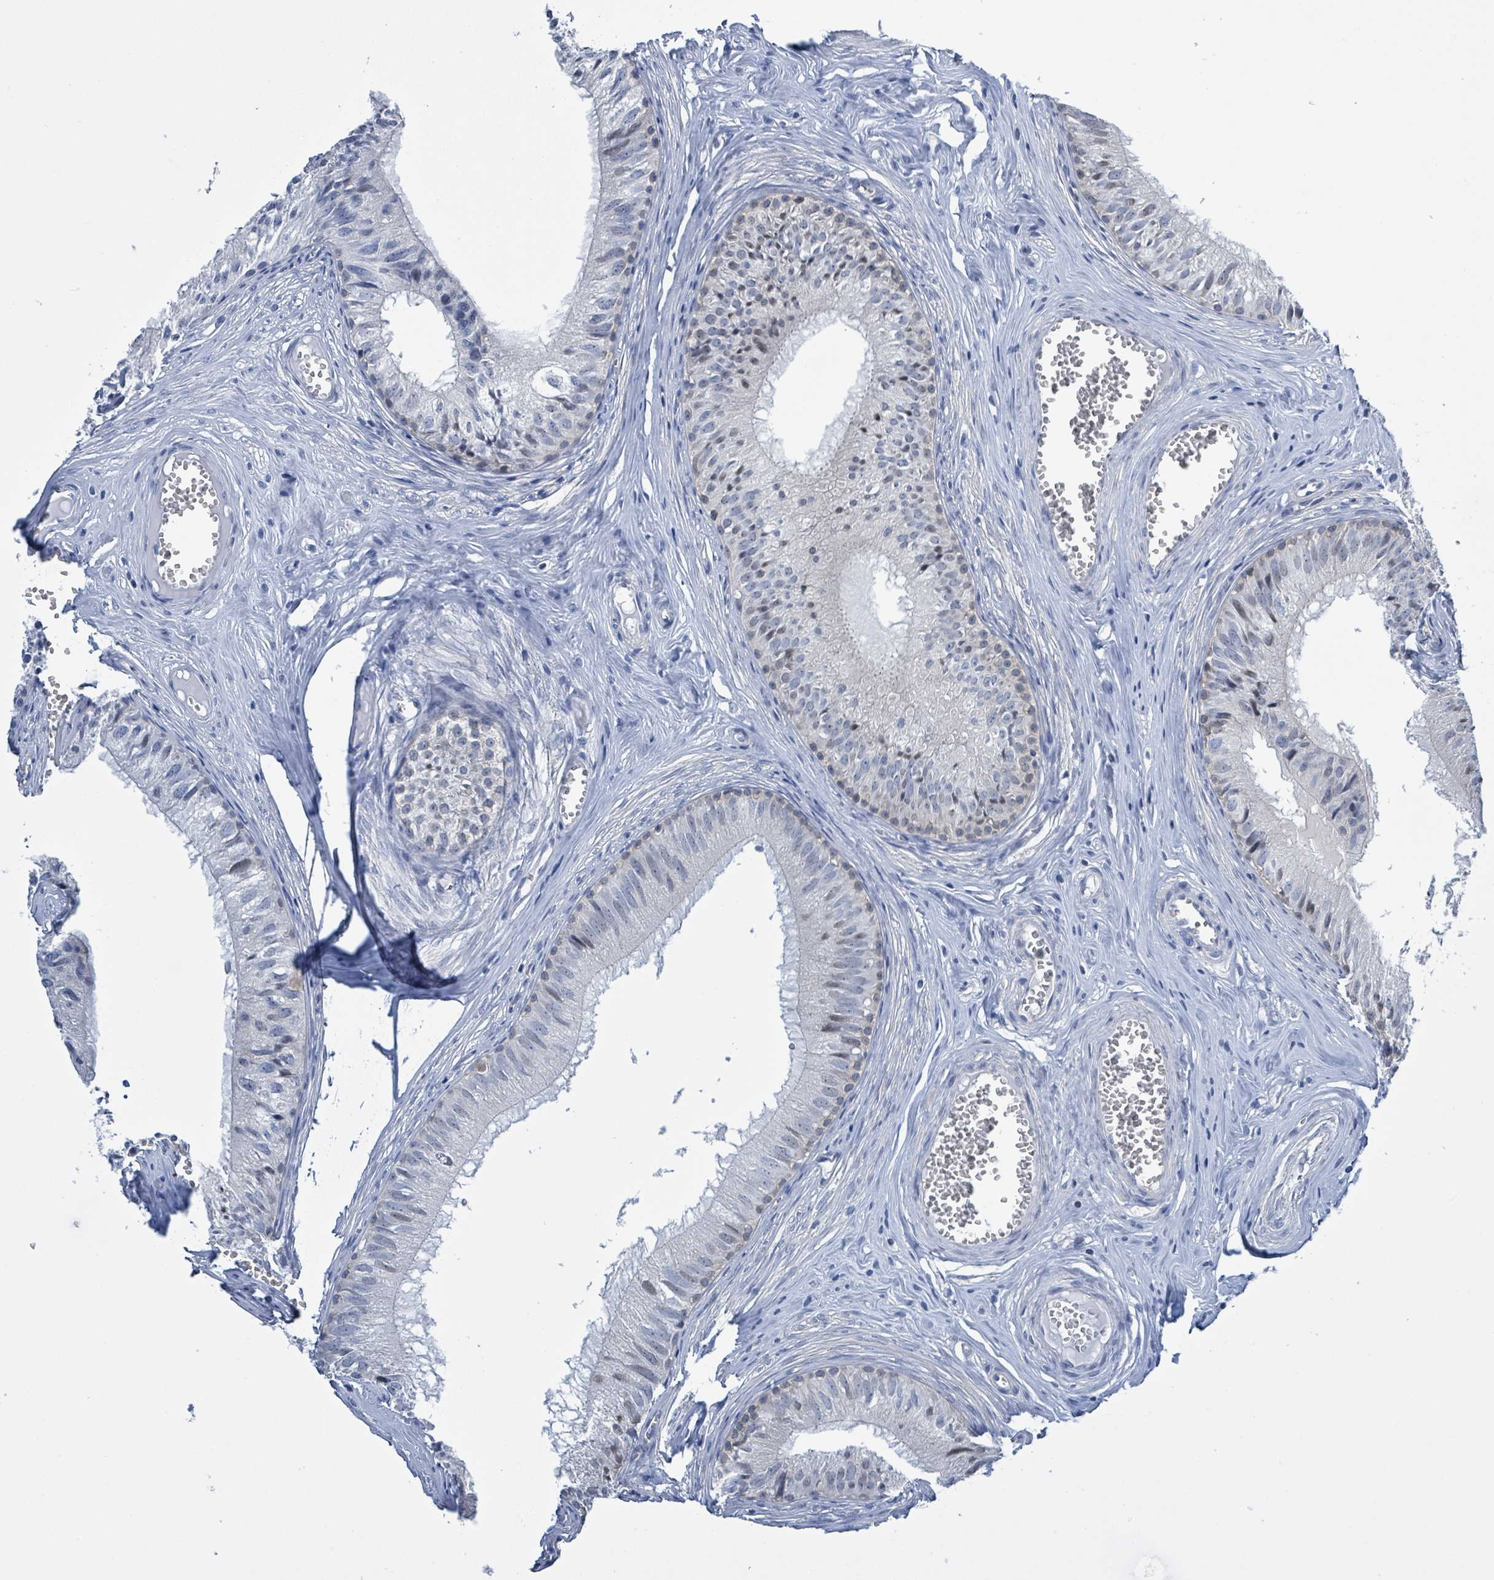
{"staining": {"intensity": "negative", "quantity": "none", "location": "none"}, "tissue": "epididymis", "cell_type": "Glandular cells", "image_type": "normal", "snomed": [{"axis": "morphology", "description": "Normal tissue, NOS"}, {"axis": "topography", "description": "Epididymis"}], "caption": "High power microscopy histopathology image of an IHC micrograph of unremarkable epididymis, revealing no significant staining in glandular cells. (DAB (3,3'-diaminobenzidine) immunohistochemistry visualized using brightfield microscopy, high magnification).", "gene": "DGKZ", "patient": {"sex": "male", "age": 31}}